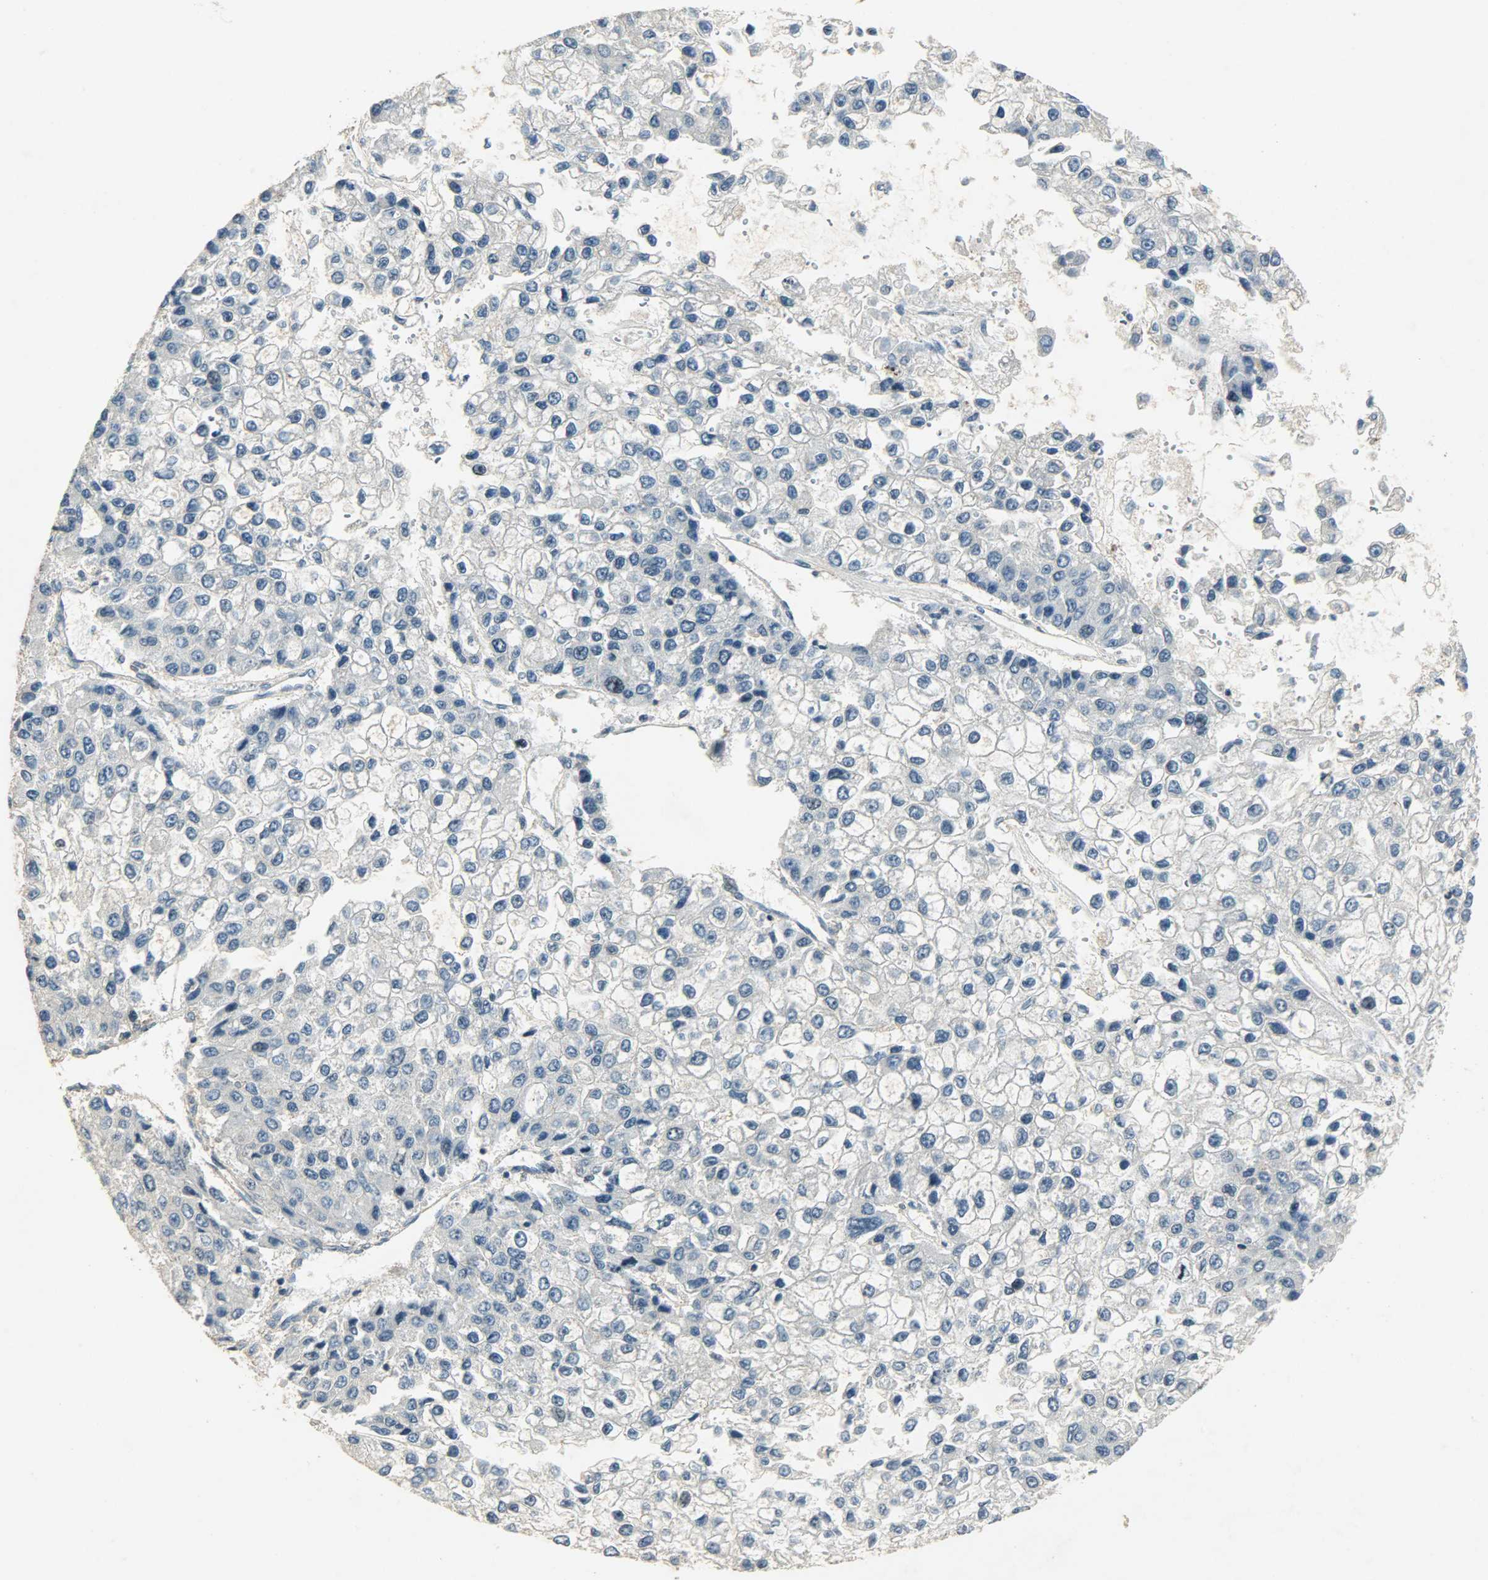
{"staining": {"intensity": "negative", "quantity": "none", "location": "none"}, "tissue": "liver cancer", "cell_type": "Tumor cells", "image_type": "cancer", "snomed": [{"axis": "morphology", "description": "Carcinoma, Hepatocellular, NOS"}, {"axis": "topography", "description": "Liver"}], "caption": "The histopathology image exhibits no significant staining in tumor cells of liver hepatocellular carcinoma. (Brightfield microscopy of DAB (3,3'-diaminobenzidine) immunohistochemistry at high magnification).", "gene": "AURKB", "patient": {"sex": "female", "age": 66}}